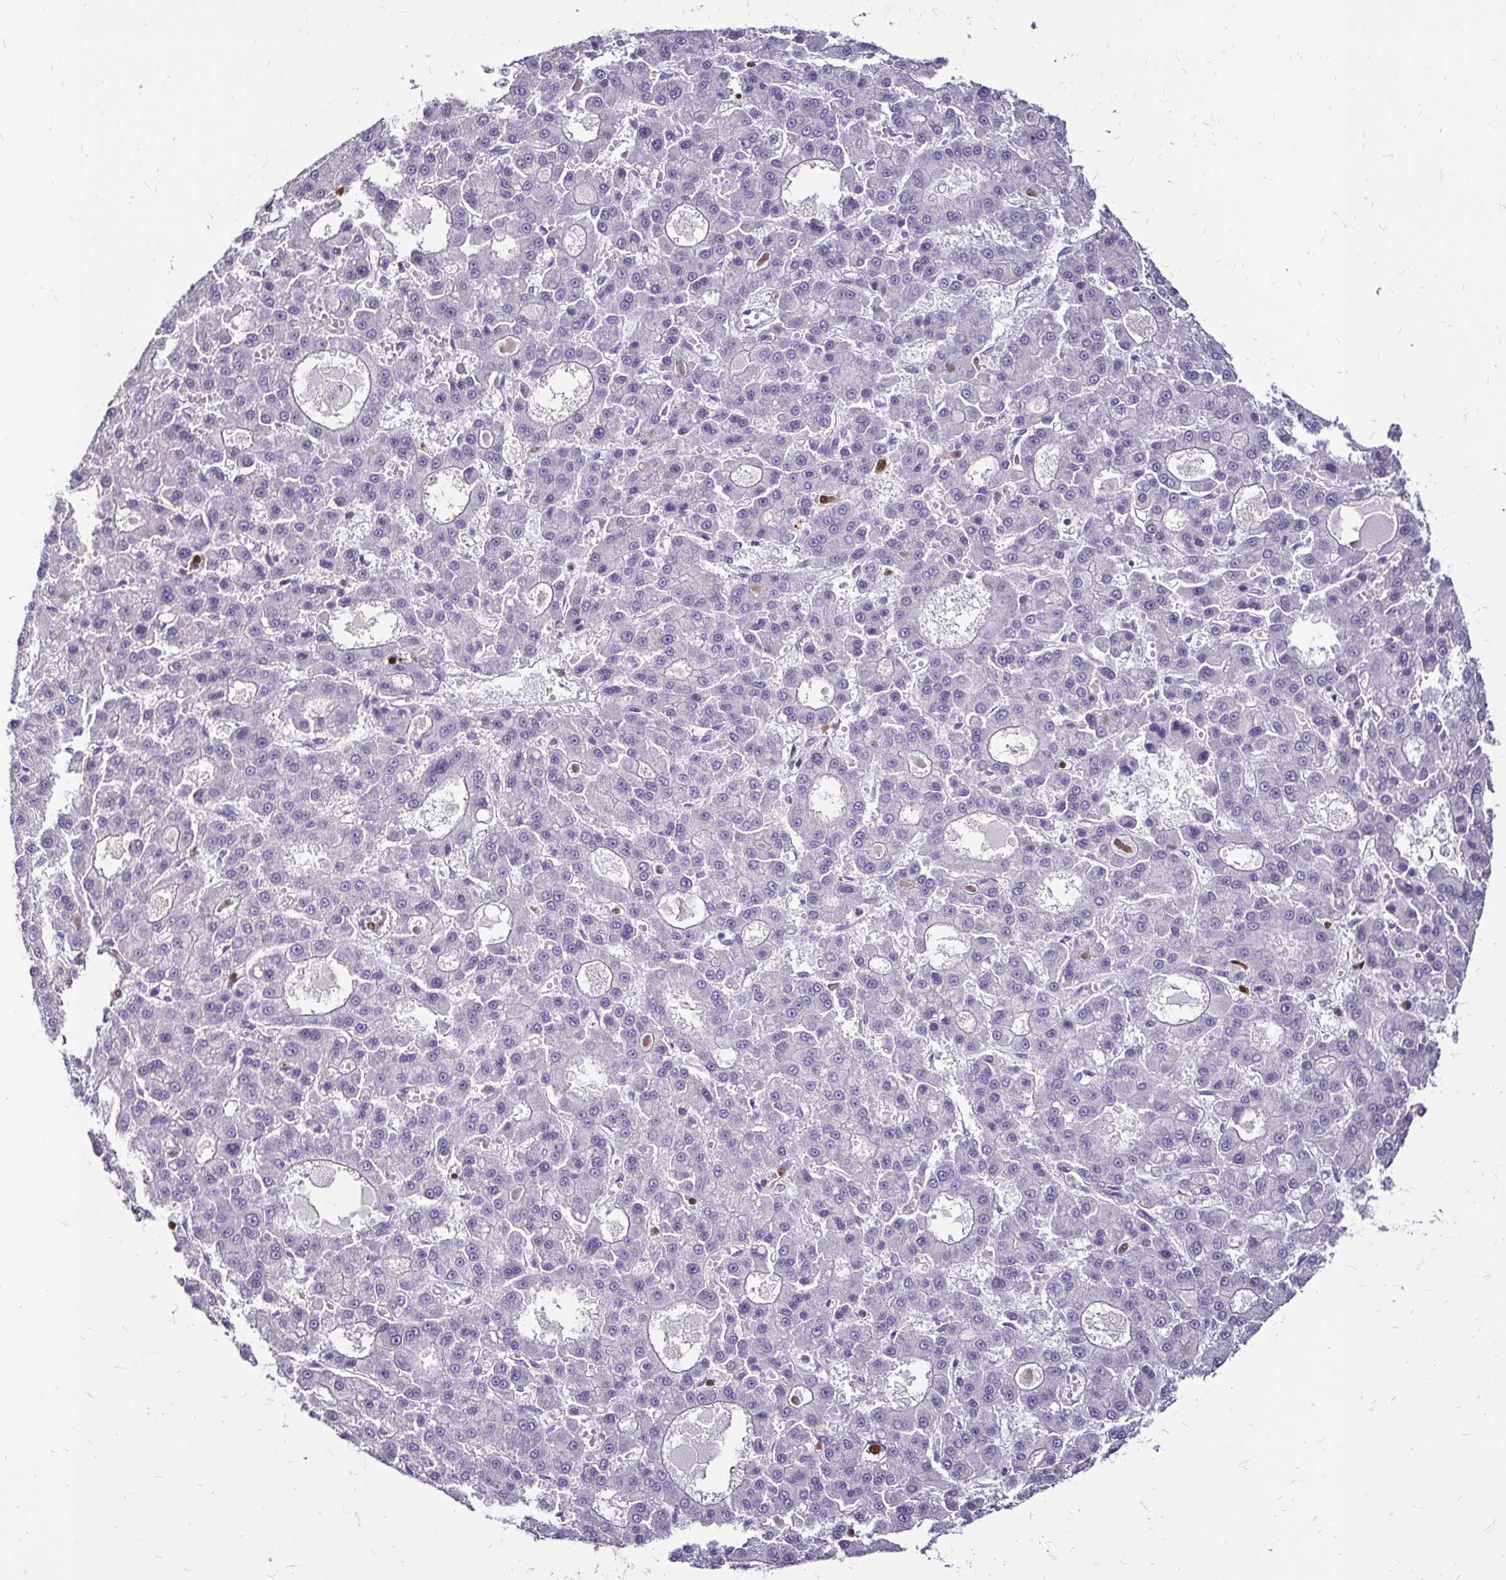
{"staining": {"intensity": "negative", "quantity": "none", "location": "none"}, "tissue": "liver cancer", "cell_type": "Tumor cells", "image_type": "cancer", "snomed": [{"axis": "morphology", "description": "Carcinoma, Hepatocellular, NOS"}, {"axis": "topography", "description": "Liver"}], "caption": "Immunohistochemical staining of human hepatocellular carcinoma (liver) shows no significant positivity in tumor cells.", "gene": "ZFP1", "patient": {"sex": "male", "age": 70}}